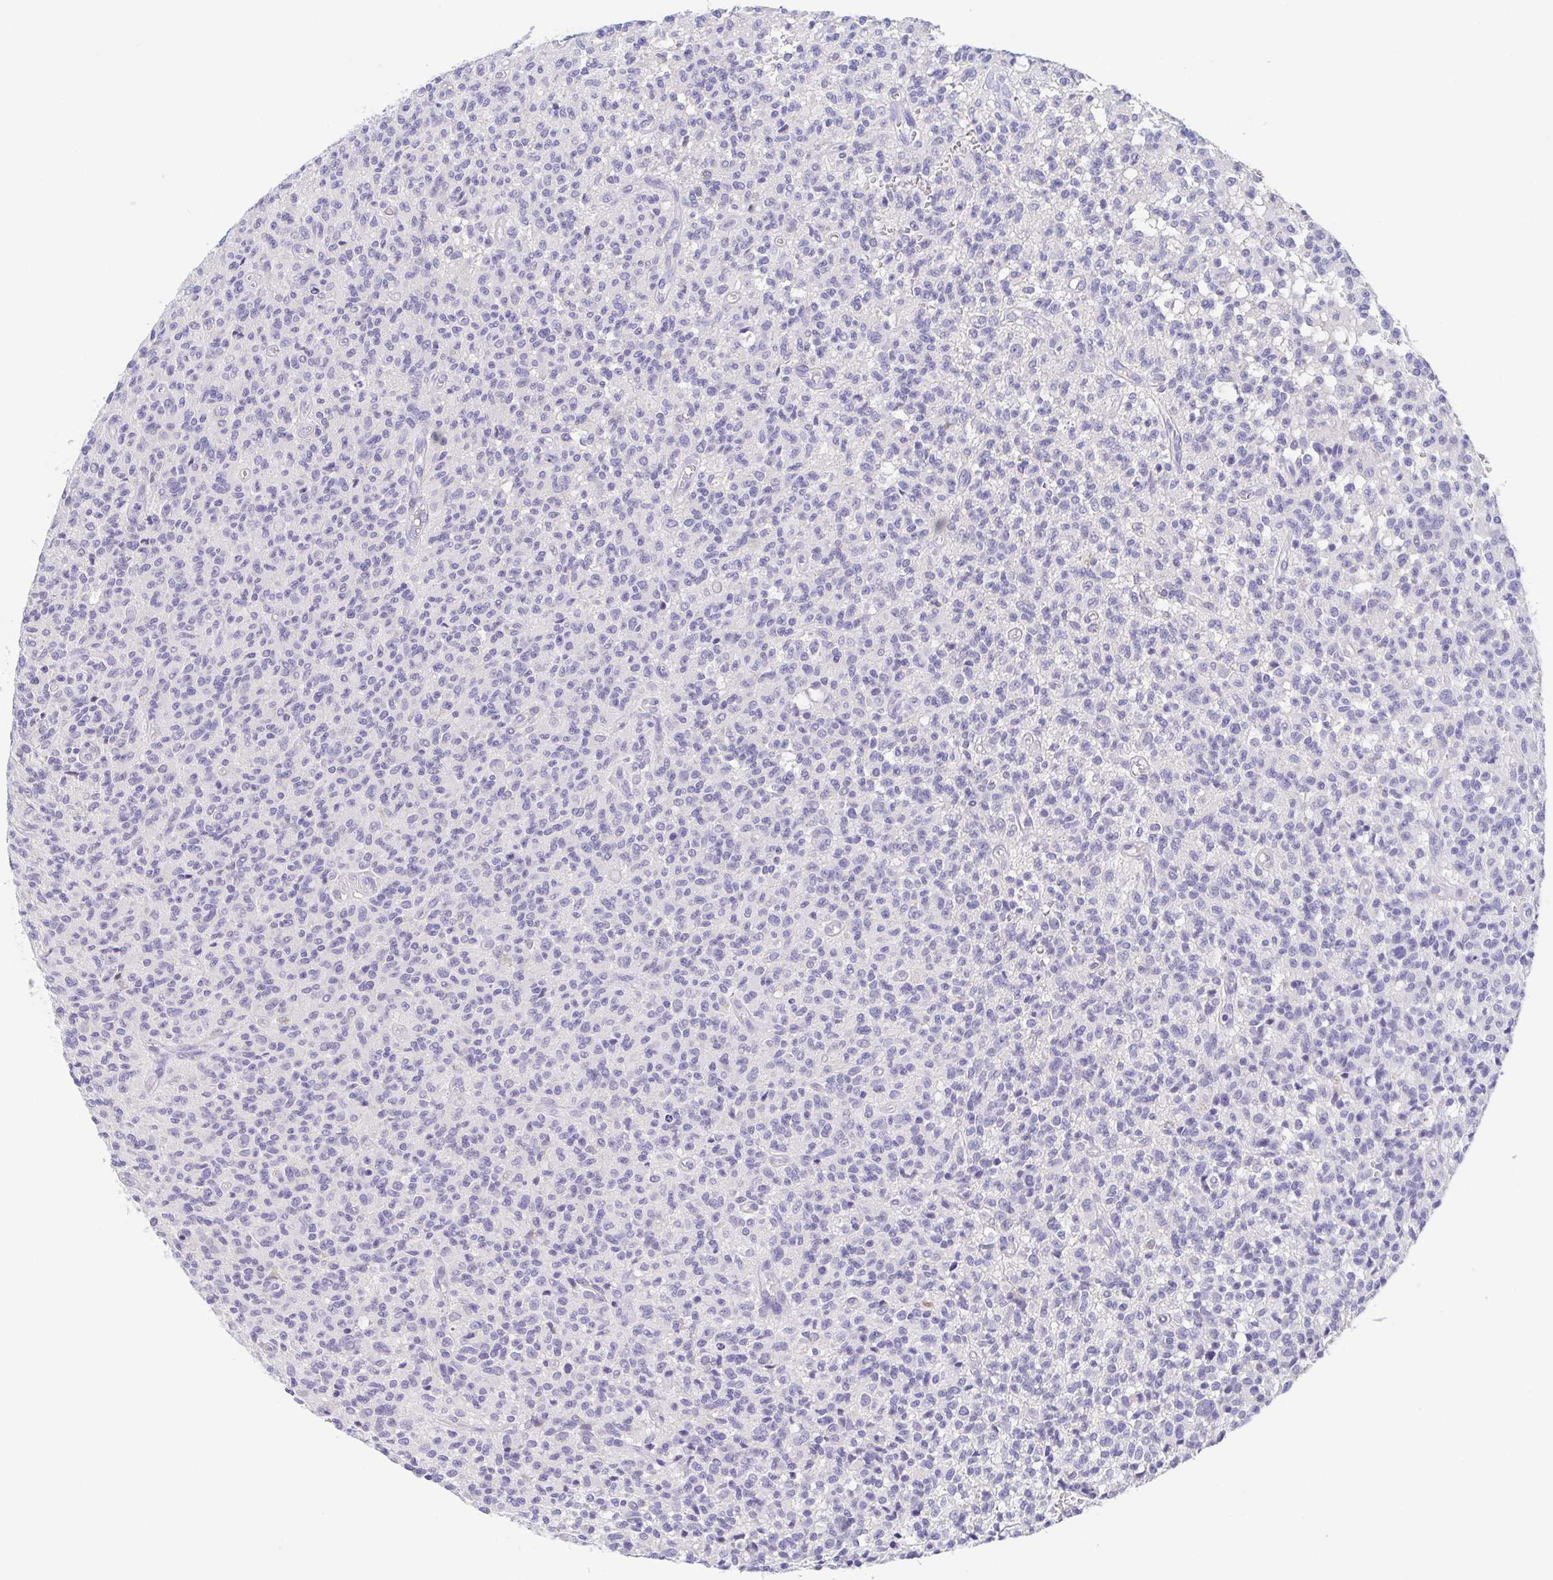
{"staining": {"intensity": "negative", "quantity": "none", "location": "none"}, "tissue": "glioma", "cell_type": "Tumor cells", "image_type": "cancer", "snomed": [{"axis": "morphology", "description": "Glioma, malignant, Low grade"}, {"axis": "topography", "description": "Brain"}], "caption": "Human glioma stained for a protein using immunohistochemistry exhibits no positivity in tumor cells.", "gene": "TREH", "patient": {"sex": "male", "age": 64}}